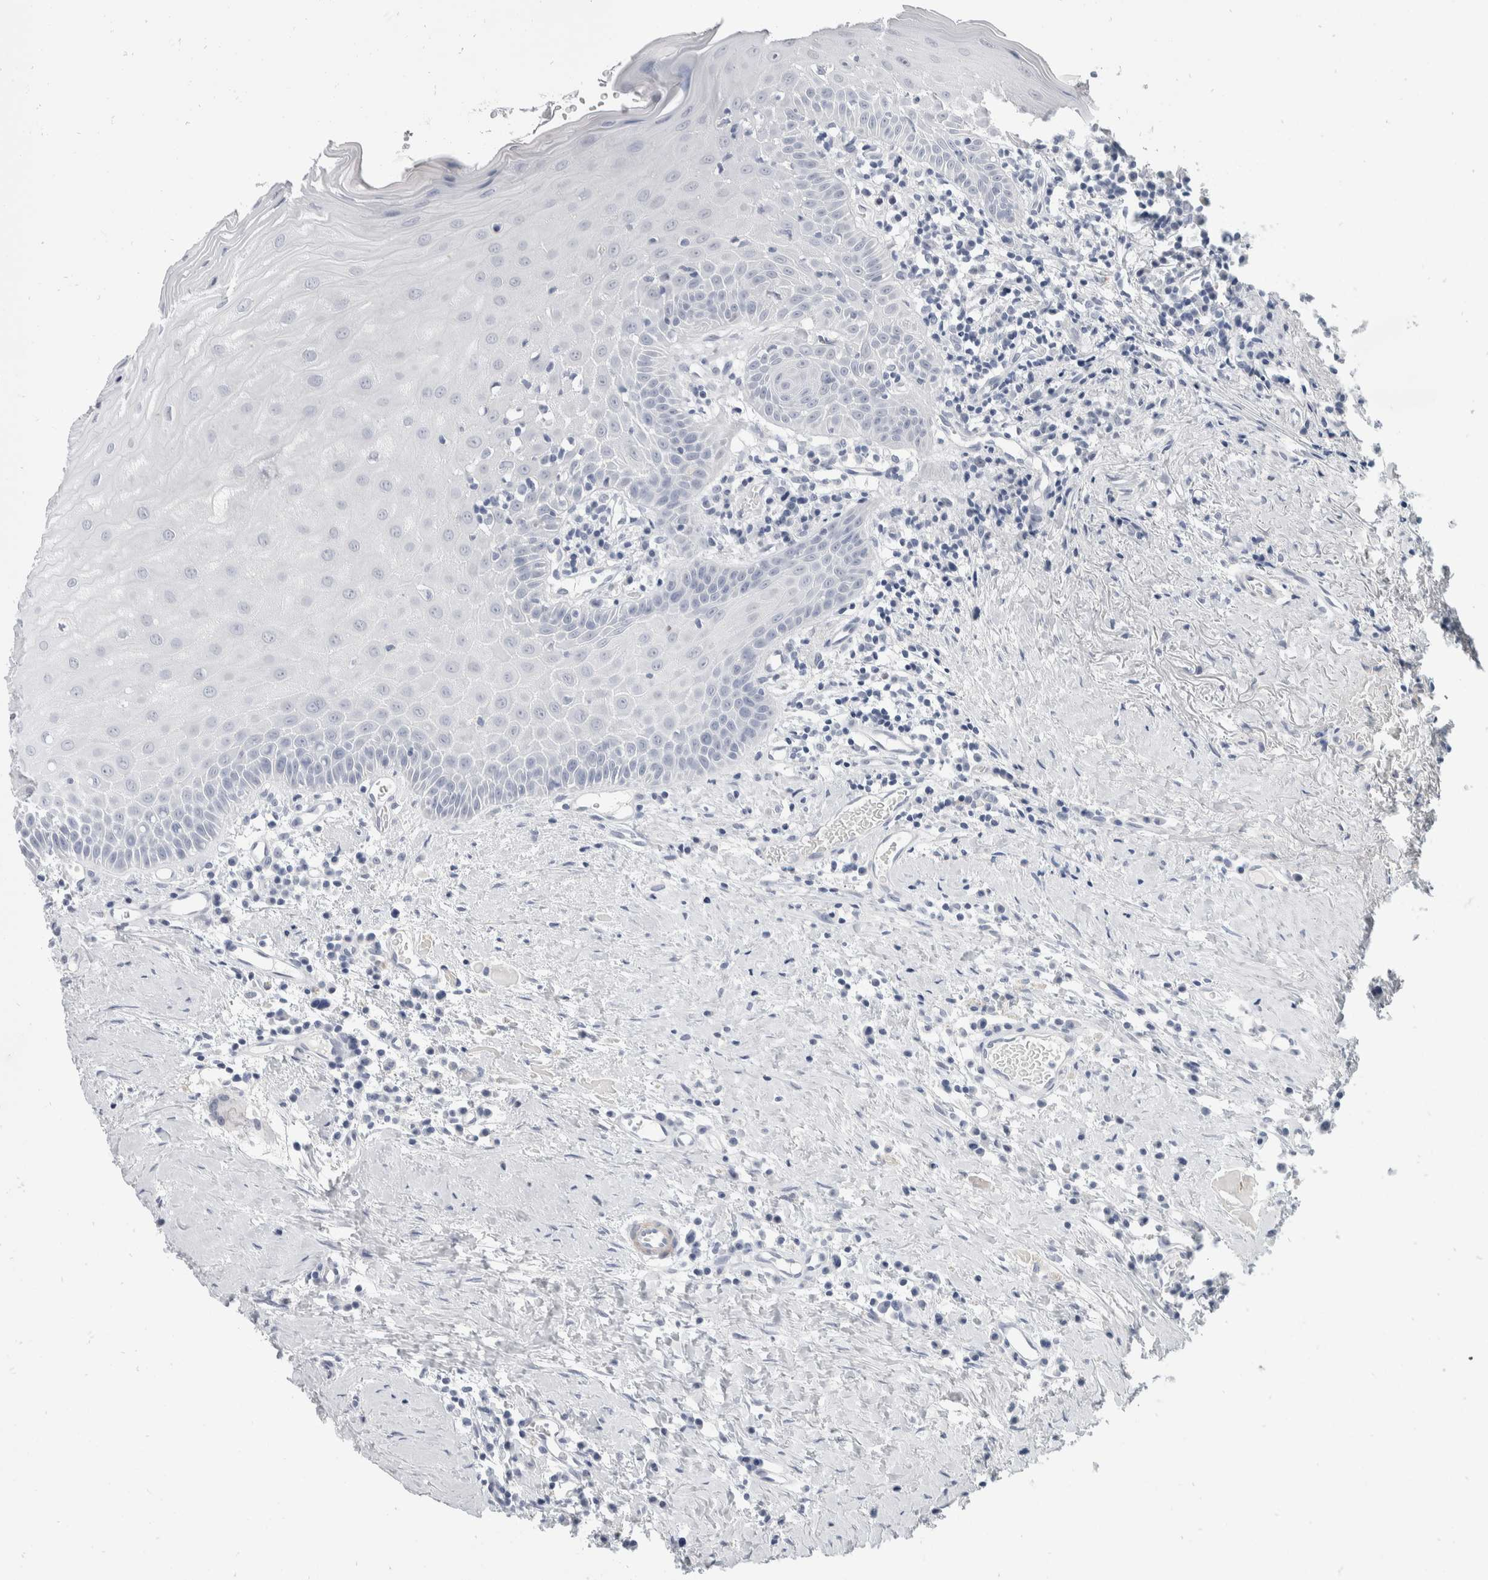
{"staining": {"intensity": "negative", "quantity": "none", "location": "none"}, "tissue": "oral mucosa", "cell_type": "Squamous epithelial cells", "image_type": "normal", "snomed": [{"axis": "morphology", "description": "Normal tissue, NOS"}, {"axis": "topography", "description": "Skeletal muscle"}, {"axis": "topography", "description": "Oral tissue"}, {"axis": "topography", "description": "Peripheral nerve tissue"}], "caption": "Human oral mucosa stained for a protein using immunohistochemistry (IHC) displays no staining in squamous epithelial cells.", "gene": "CATSPERD", "patient": {"sex": "female", "age": 84}}